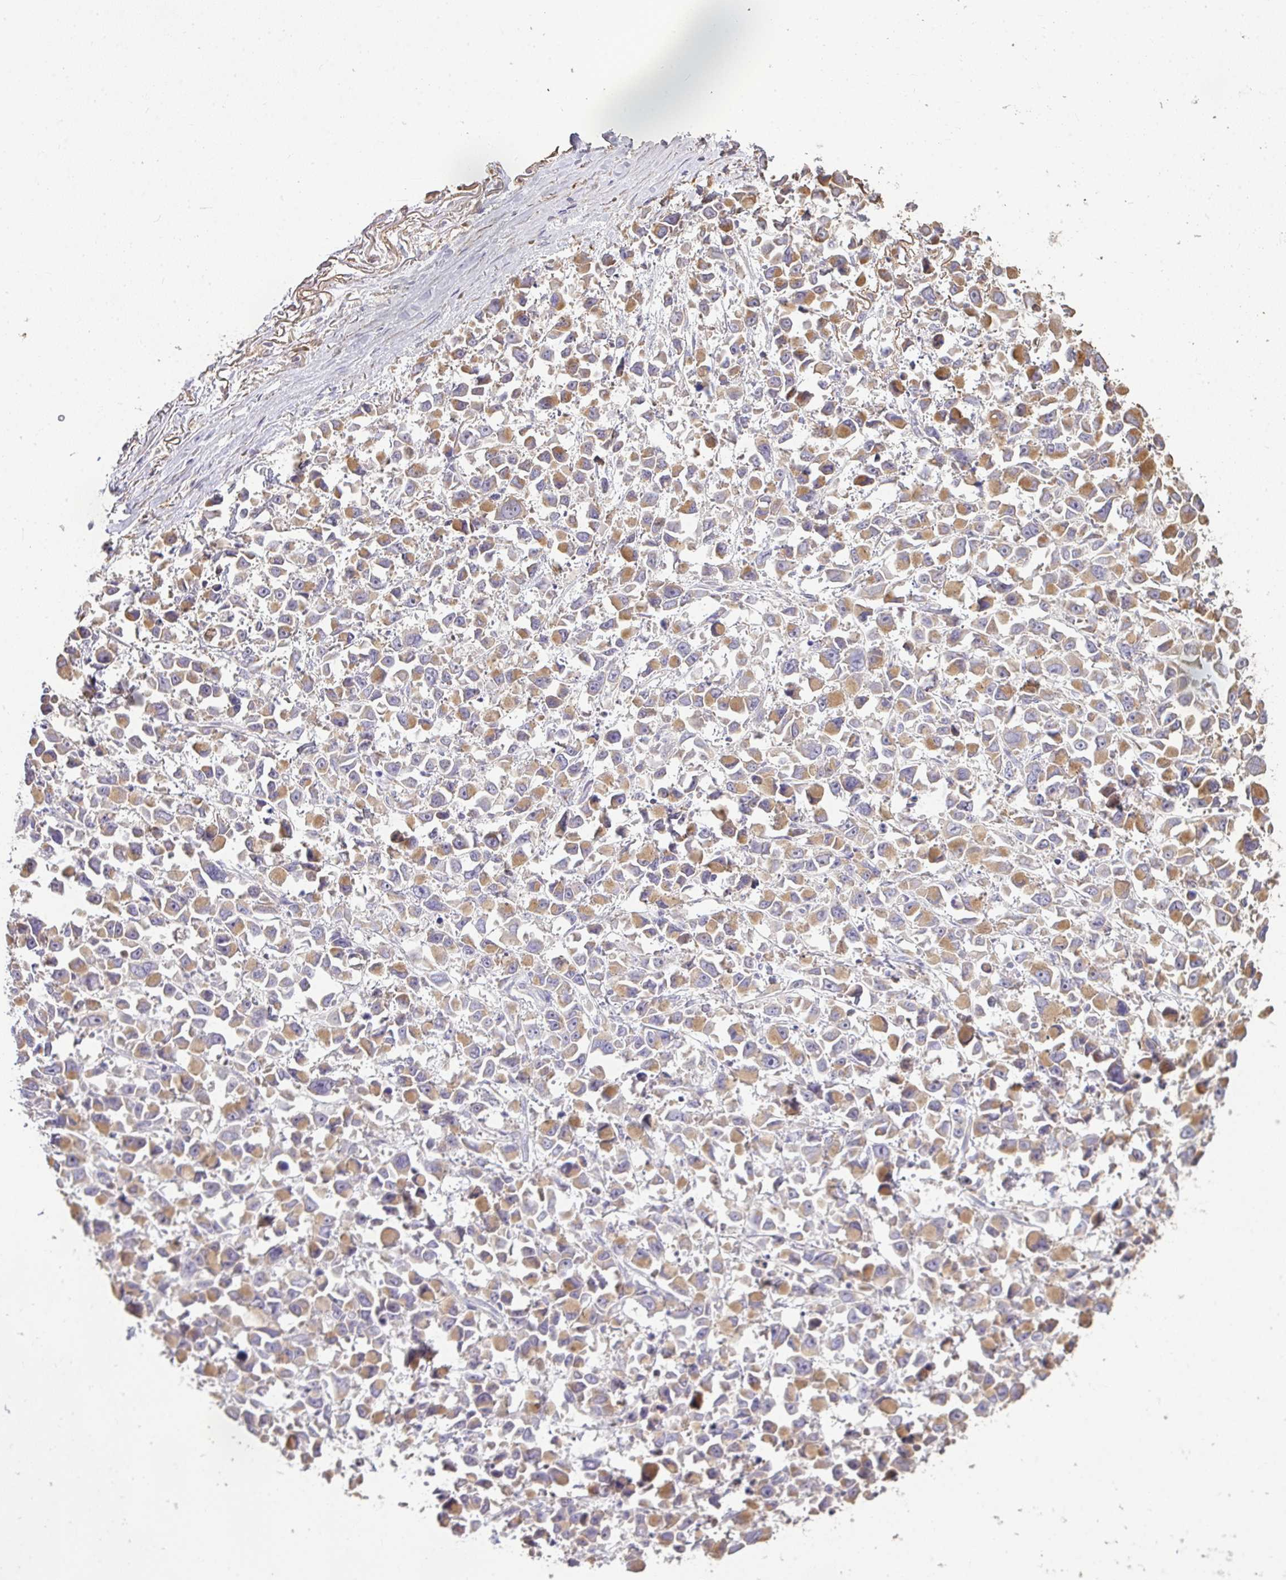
{"staining": {"intensity": "moderate", "quantity": "25%-75%", "location": "cytoplasmic/membranous"}, "tissue": "stomach cancer", "cell_type": "Tumor cells", "image_type": "cancer", "snomed": [{"axis": "morphology", "description": "Adenocarcinoma, NOS"}, {"axis": "topography", "description": "Stomach"}], "caption": "About 25%-75% of tumor cells in stomach adenocarcinoma display moderate cytoplasmic/membranous protein positivity as visualized by brown immunohistochemical staining.", "gene": "BRINP3", "patient": {"sex": "female", "age": 81}}